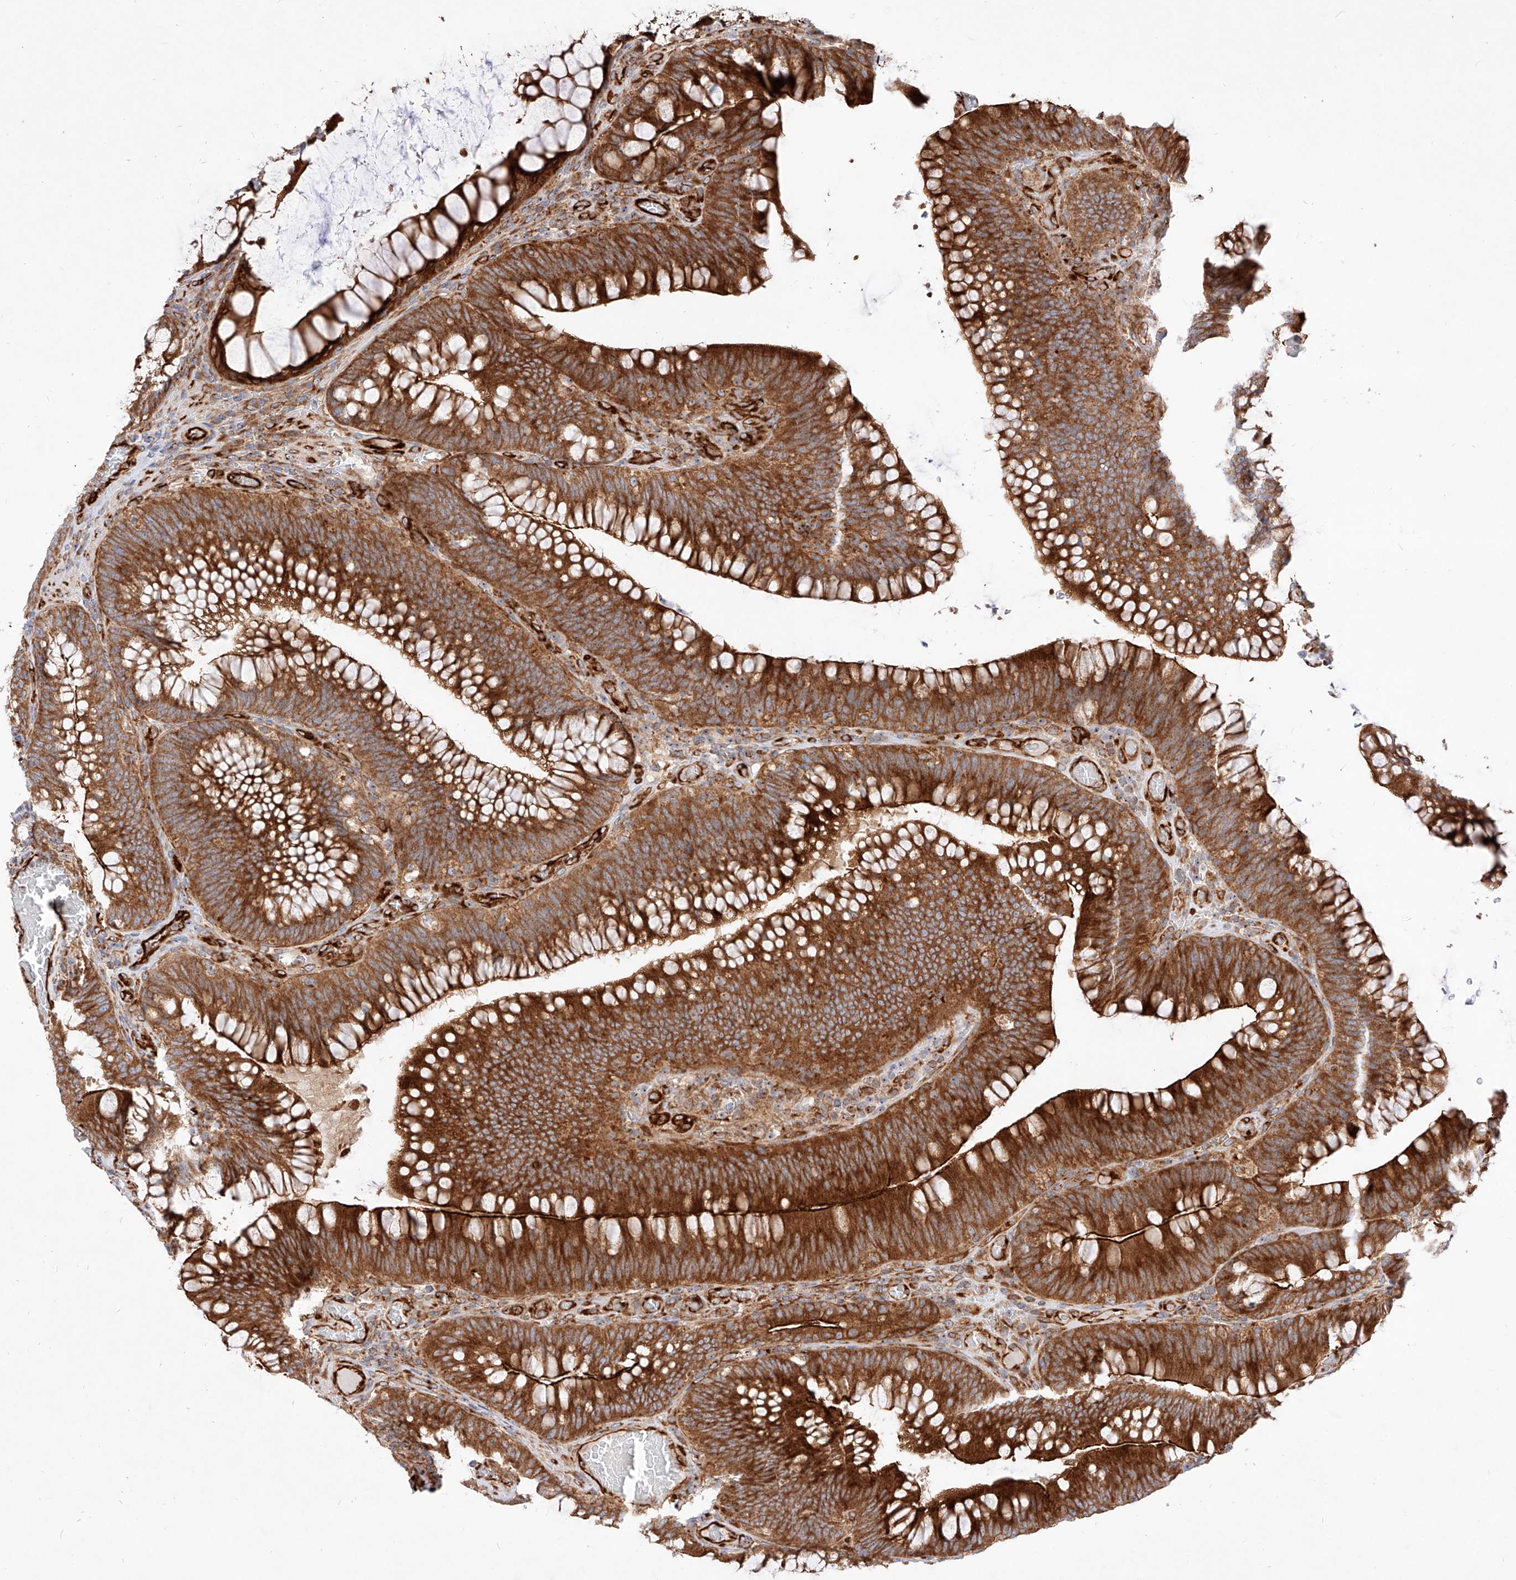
{"staining": {"intensity": "strong", "quantity": ">75%", "location": "cytoplasmic/membranous"}, "tissue": "colorectal cancer", "cell_type": "Tumor cells", "image_type": "cancer", "snomed": [{"axis": "morphology", "description": "Normal tissue, NOS"}, {"axis": "topography", "description": "Colon"}], "caption": "Human colorectal cancer stained for a protein (brown) shows strong cytoplasmic/membranous positive positivity in about >75% of tumor cells.", "gene": "CSGALNACT2", "patient": {"sex": "female", "age": 82}}